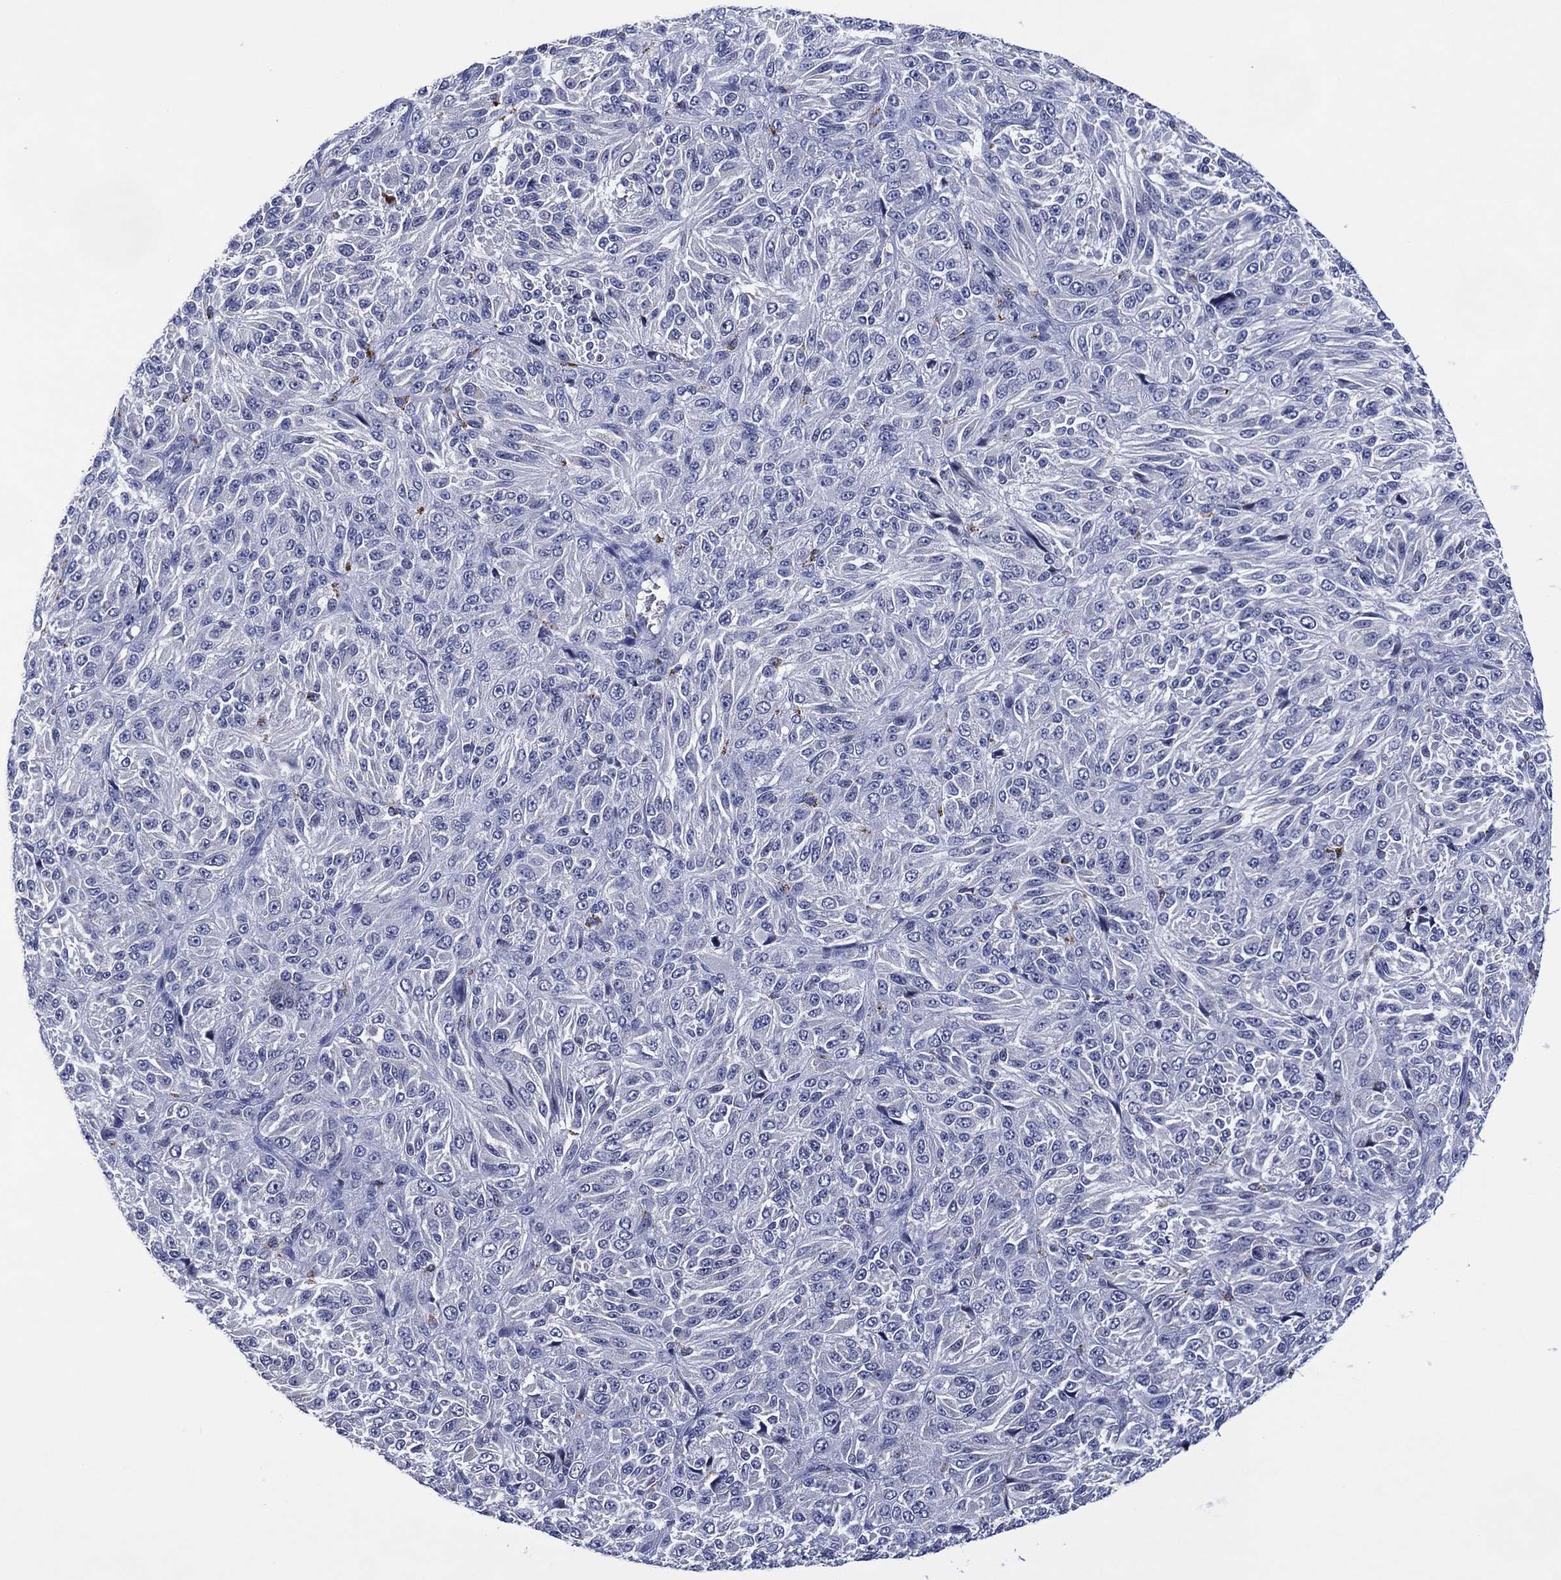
{"staining": {"intensity": "negative", "quantity": "none", "location": "none"}, "tissue": "melanoma", "cell_type": "Tumor cells", "image_type": "cancer", "snomed": [{"axis": "morphology", "description": "Malignant melanoma, Metastatic site"}, {"axis": "topography", "description": "Brain"}], "caption": "Immunohistochemistry of human melanoma reveals no positivity in tumor cells.", "gene": "USP26", "patient": {"sex": "female", "age": 56}}